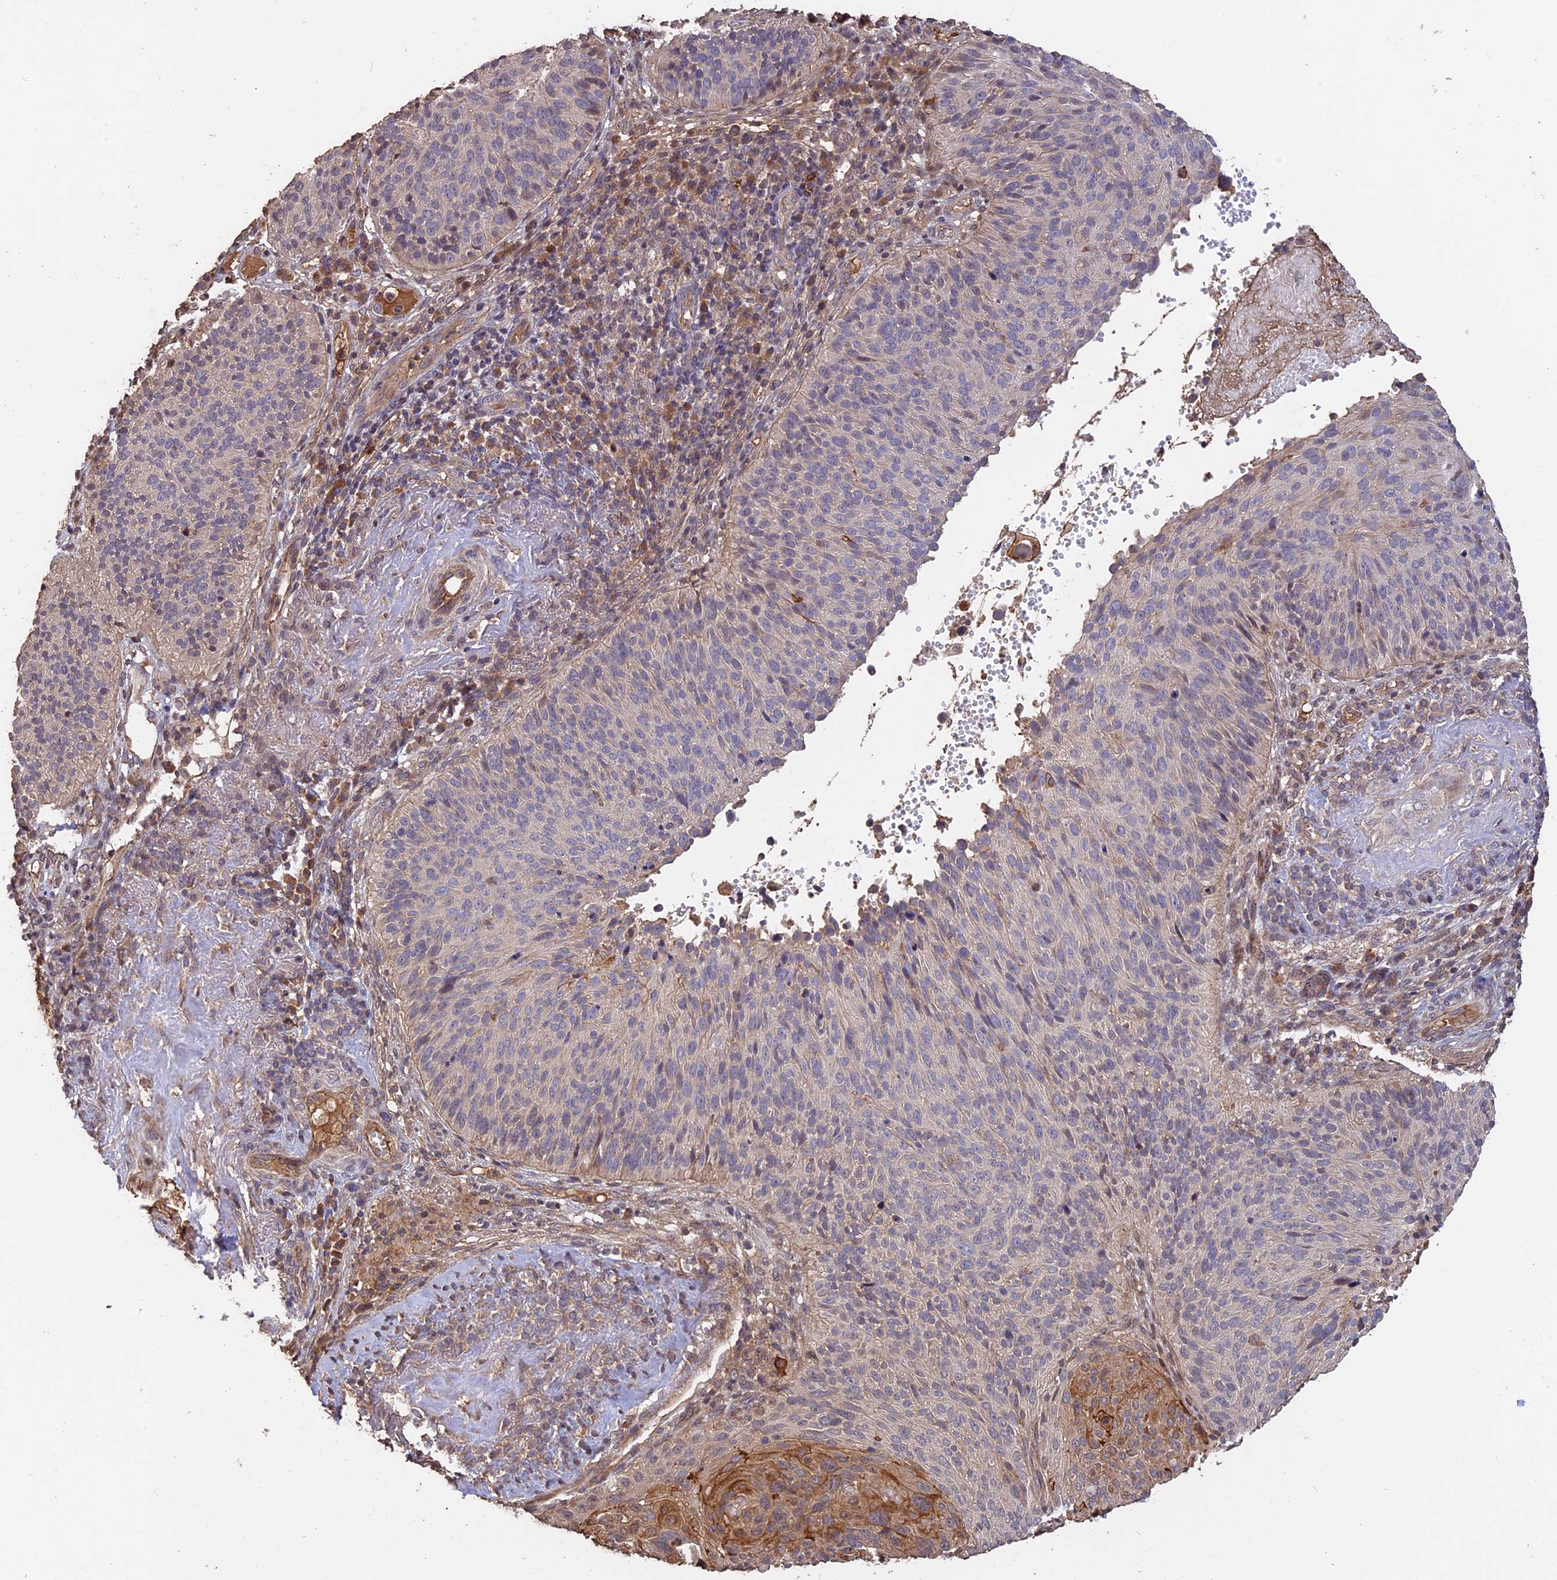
{"staining": {"intensity": "moderate", "quantity": "<25%", "location": "cytoplasmic/membranous"}, "tissue": "cervical cancer", "cell_type": "Tumor cells", "image_type": "cancer", "snomed": [{"axis": "morphology", "description": "Squamous cell carcinoma, NOS"}, {"axis": "topography", "description": "Cervix"}], "caption": "The image shows staining of cervical cancer (squamous cell carcinoma), revealing moderate cytoplasmic/membranous protein positivity (brown color) within tumor cells. (DAB (3,3'-diaminobenzidine) IHC, brown staining for protein, blue staining for nuclei).", "gene": "RASAL1", "patient": {"sex": "female", "age": 74}}